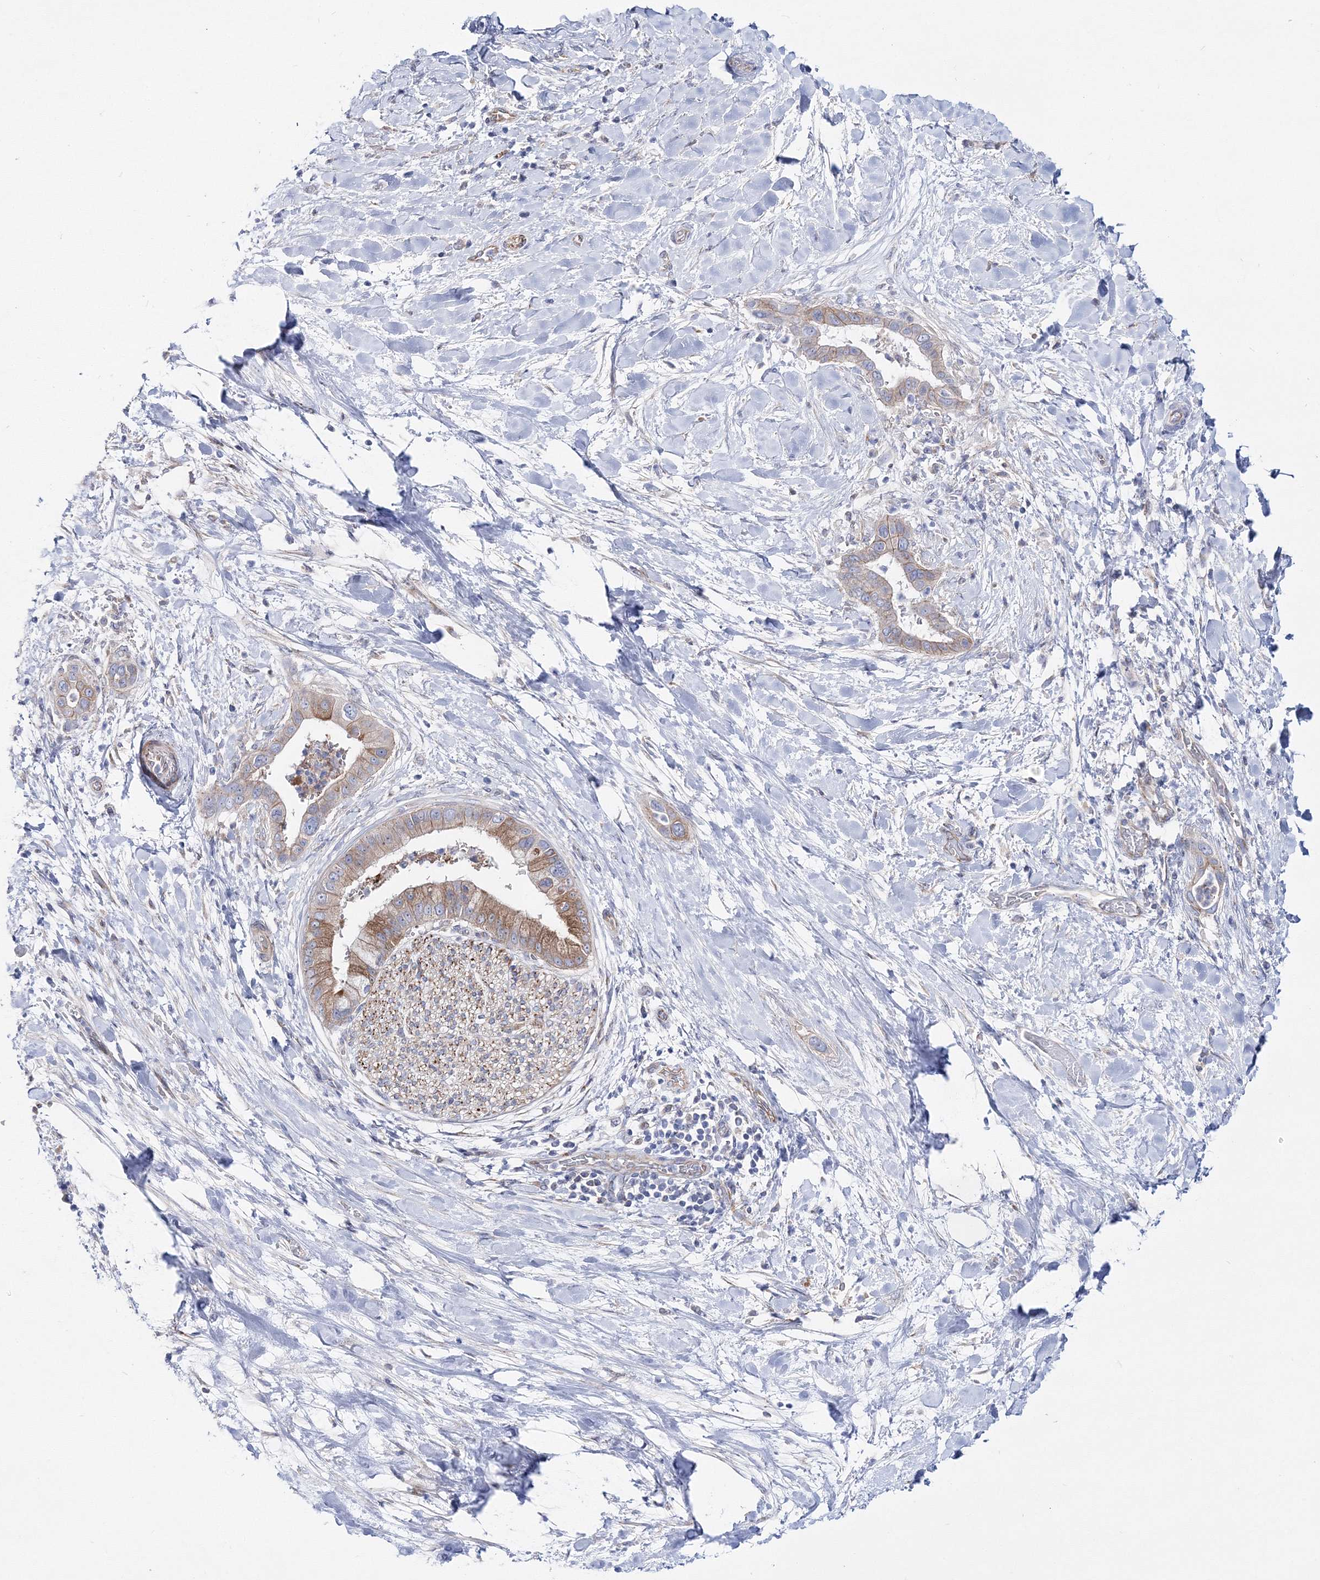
{"staining": {"intensity": "moderate", "quantity": ">75%", "location": "cytoplasmic/membranous"}, "tissue": "liver cancer", "cell_type": "Tumor cells", "image_type": "cancer", "snomed": [{"axis": "morphology", "description": "Cholangiocarcinoma"}, {"axis": "topography", "description": "Liver"}], "caption": "Approximately >75% of tumor cells in cholangiocarcinoma (liver) reveal moderate cytoplasmic/membranous protein positivity as visualized by brown immunohistochemical staining.", "gene": "ARHGAP32", "patient": {"sex": "female", "age": 54}}